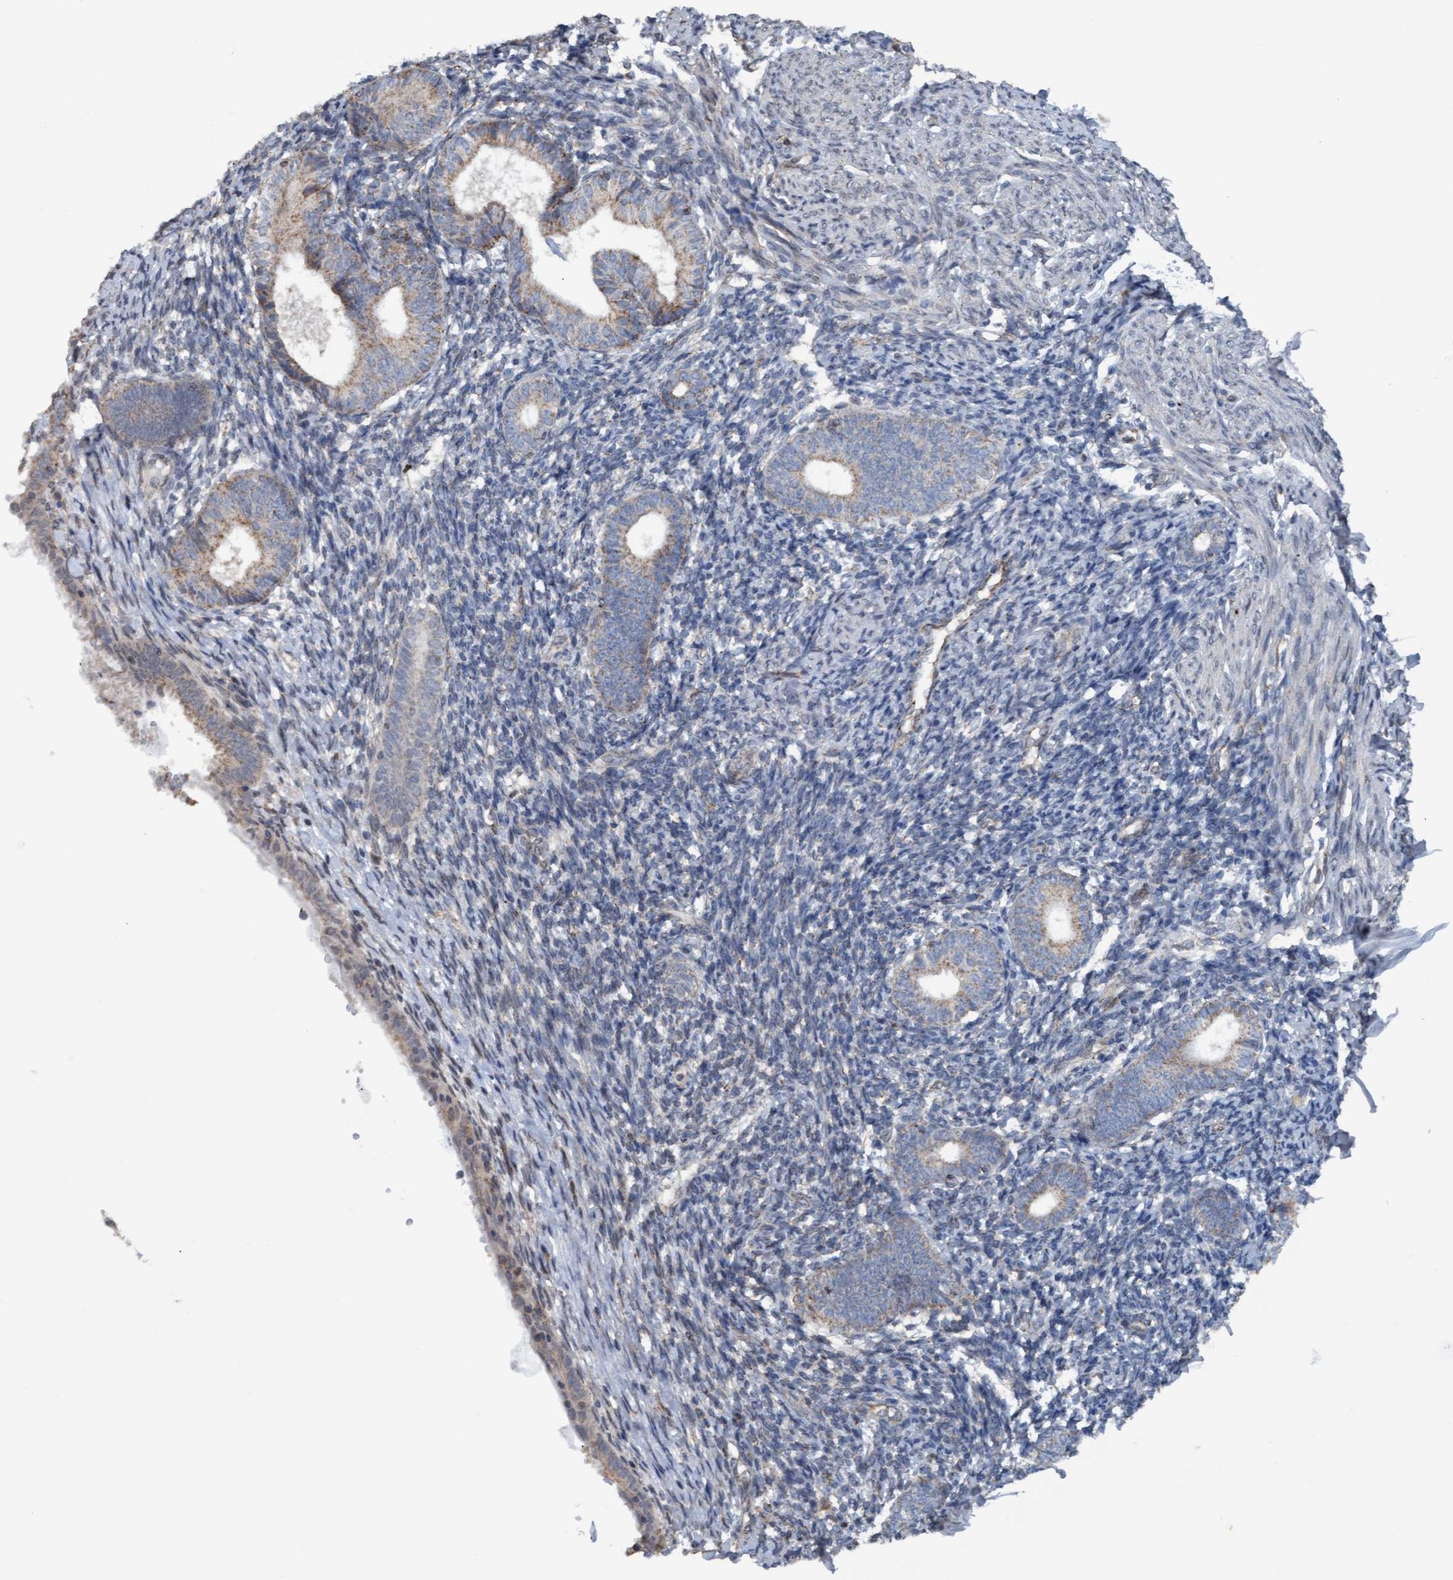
{"staining": {"intensity": "negative", "quantity": "none", "location": "none"}, "tissue": "endometrium", "cell_type": "Cells in endometrial stroma", "image_type": "normal", "snomed": [{"axis": "morphology", "description": "Normal tissue, NOS"}, {"axis": "morphology", "description": "Adenocarcinoma, NOS"}, {"axis": "topography", "description": "Endometrium"}], "caption": "Immunohistochemical staining of unremarkable human endometrium exhibits no significant positivity in cells in endometrial stroma. (DAB IHC visualized using brightfield microscopy, high magnification).", "gene": "MGLL", "patient": {"sex": "female", "age": 57}}